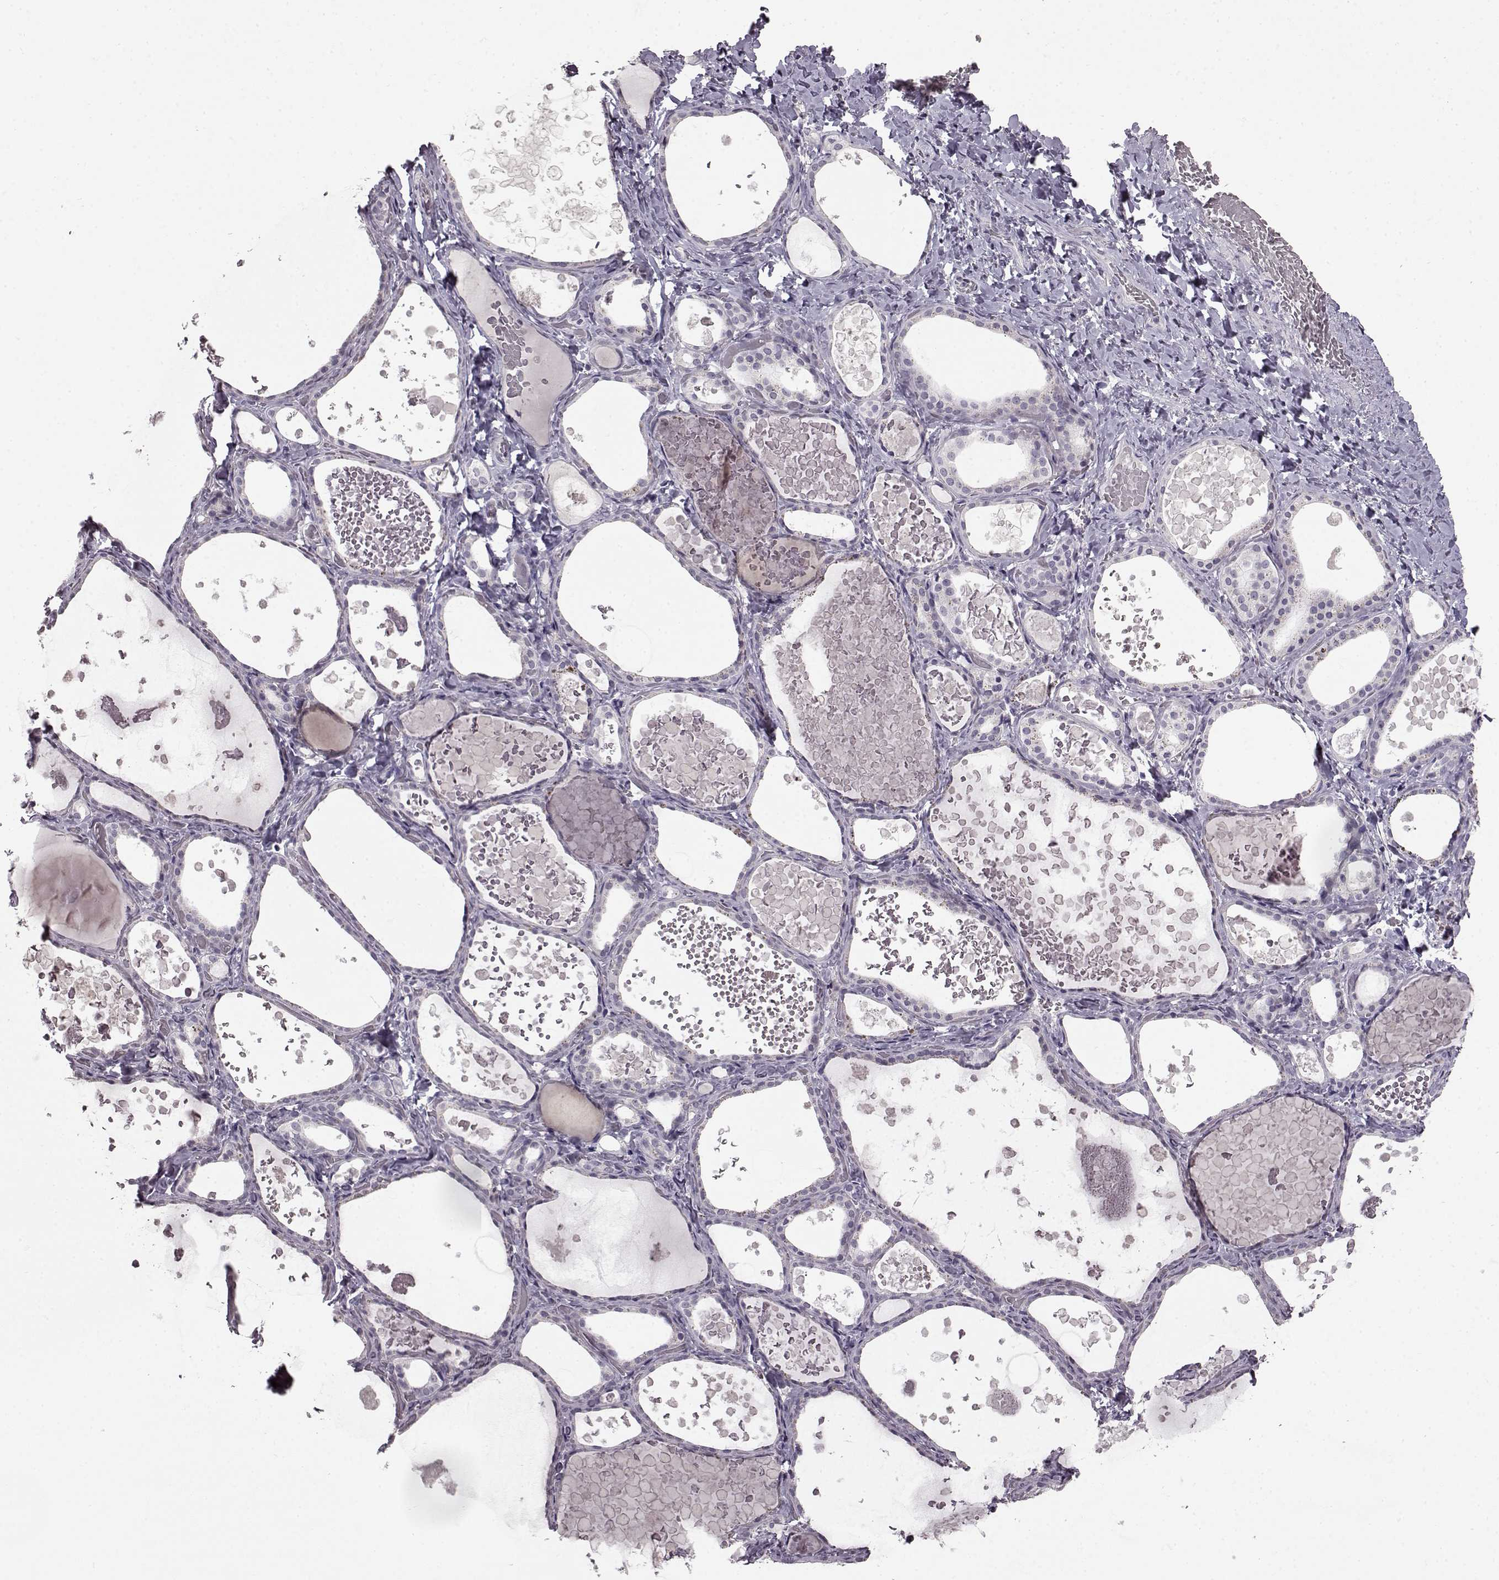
{"staining": {"intensity": "negative", "quantity": "none", "location": "none"}, "tissue": "thyroid gland", "cell_type": "Glandular cells", "image_type": "normal", "snomed": [{"axis": "morphology", "description": "Normal tissue, NOS"}, {"axis": "topography", "description": "Thyroid gland"}], "caption": "The image exhibits no significant staining in glandular cells of thyroid gland.", "gene": "LHB", "patient": {"sex": "female", "age": 56}}